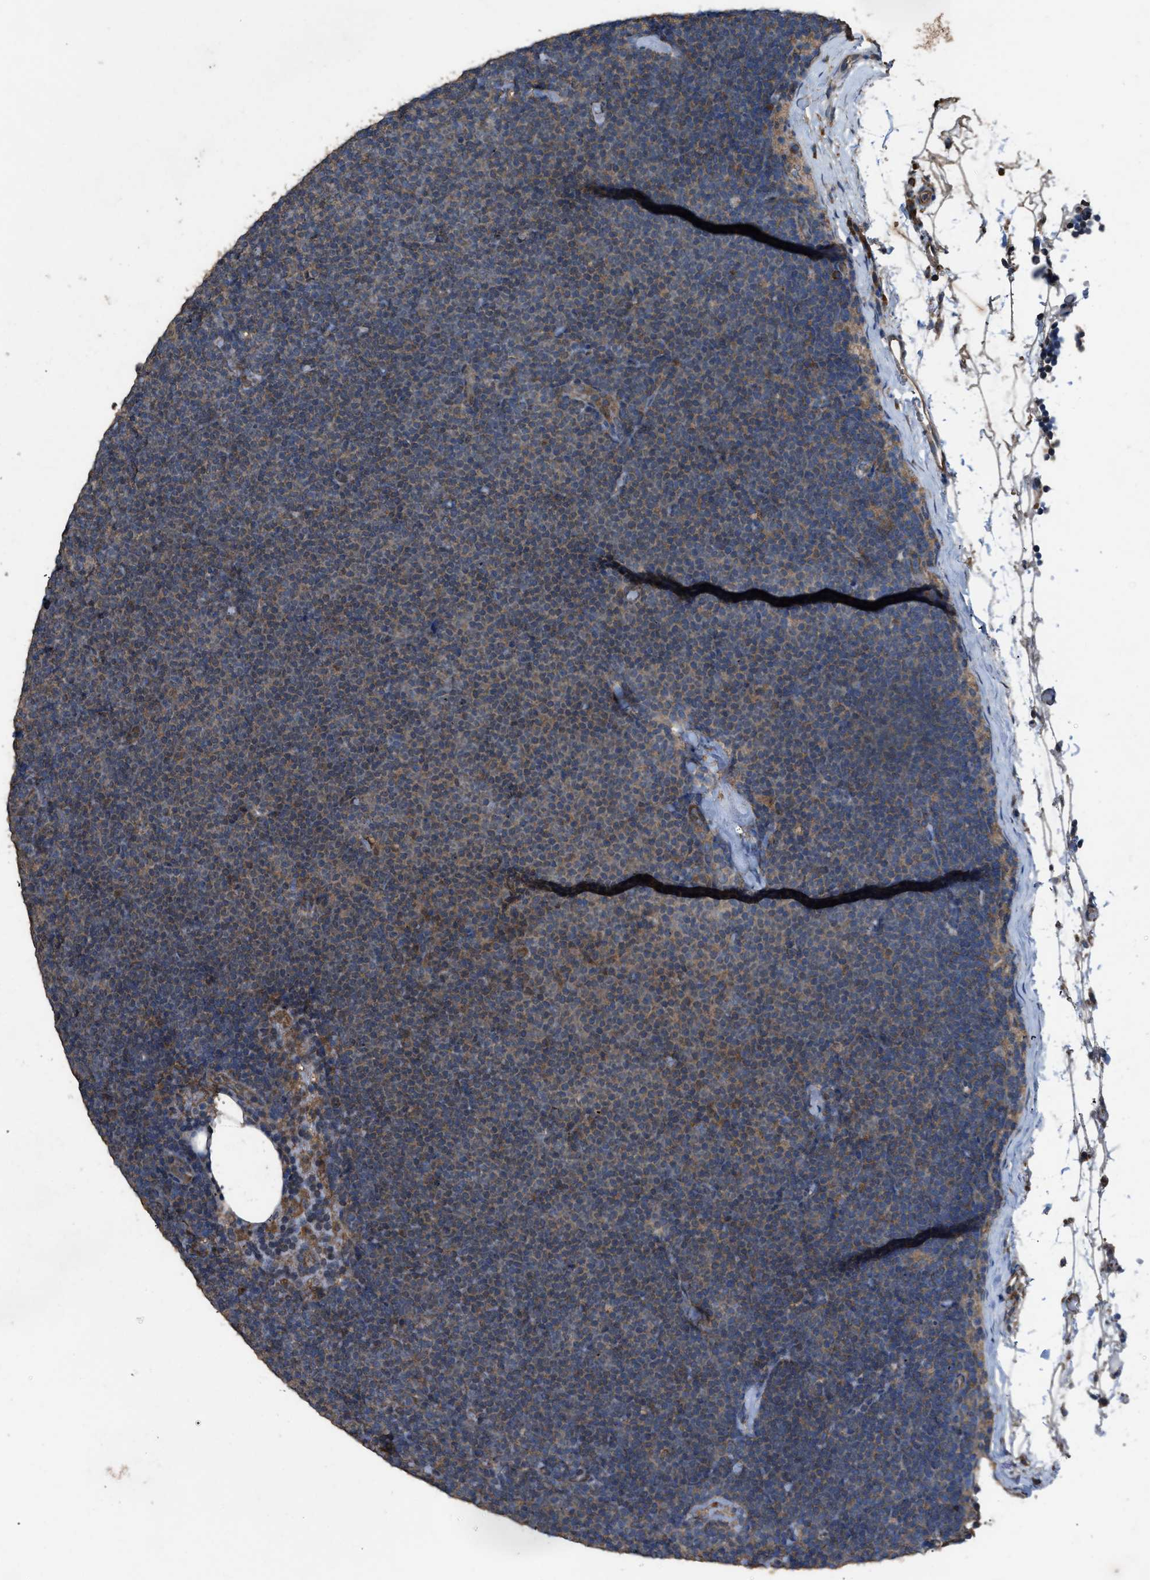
{"staining": {"intensity": "moderate", "quantity": "25%-75%", "location": "cytoplasmic/membranous"}, "tissue": "lymphoma", "cell_type": "Tumor cells", "image_type": "cancer", "snomed": [{"axis": "morphology", "description": "Malignant lymphoma, non-Hodgkin's type, Low grade"}, {"axis": "topography", "description": "Lymph node"}], "caption": "High-magnification brightfield microscopy of lymphoma stained with DAB (3,3'-diaminobenzidine) (brown) and counterstained with hematoxylin (blue). tumor cells exhibit moderate cytoplasmic/membranous staining is appreciated in approximately25%-75% of cells. (Stains: DAB (3,3'-diaminobenzidine) in brown, nuclei in blue, Microscopy: brightfield microscopy at high magnification).", "gene": "ARL6", "patient": {"sex": "female", "age": 53}}